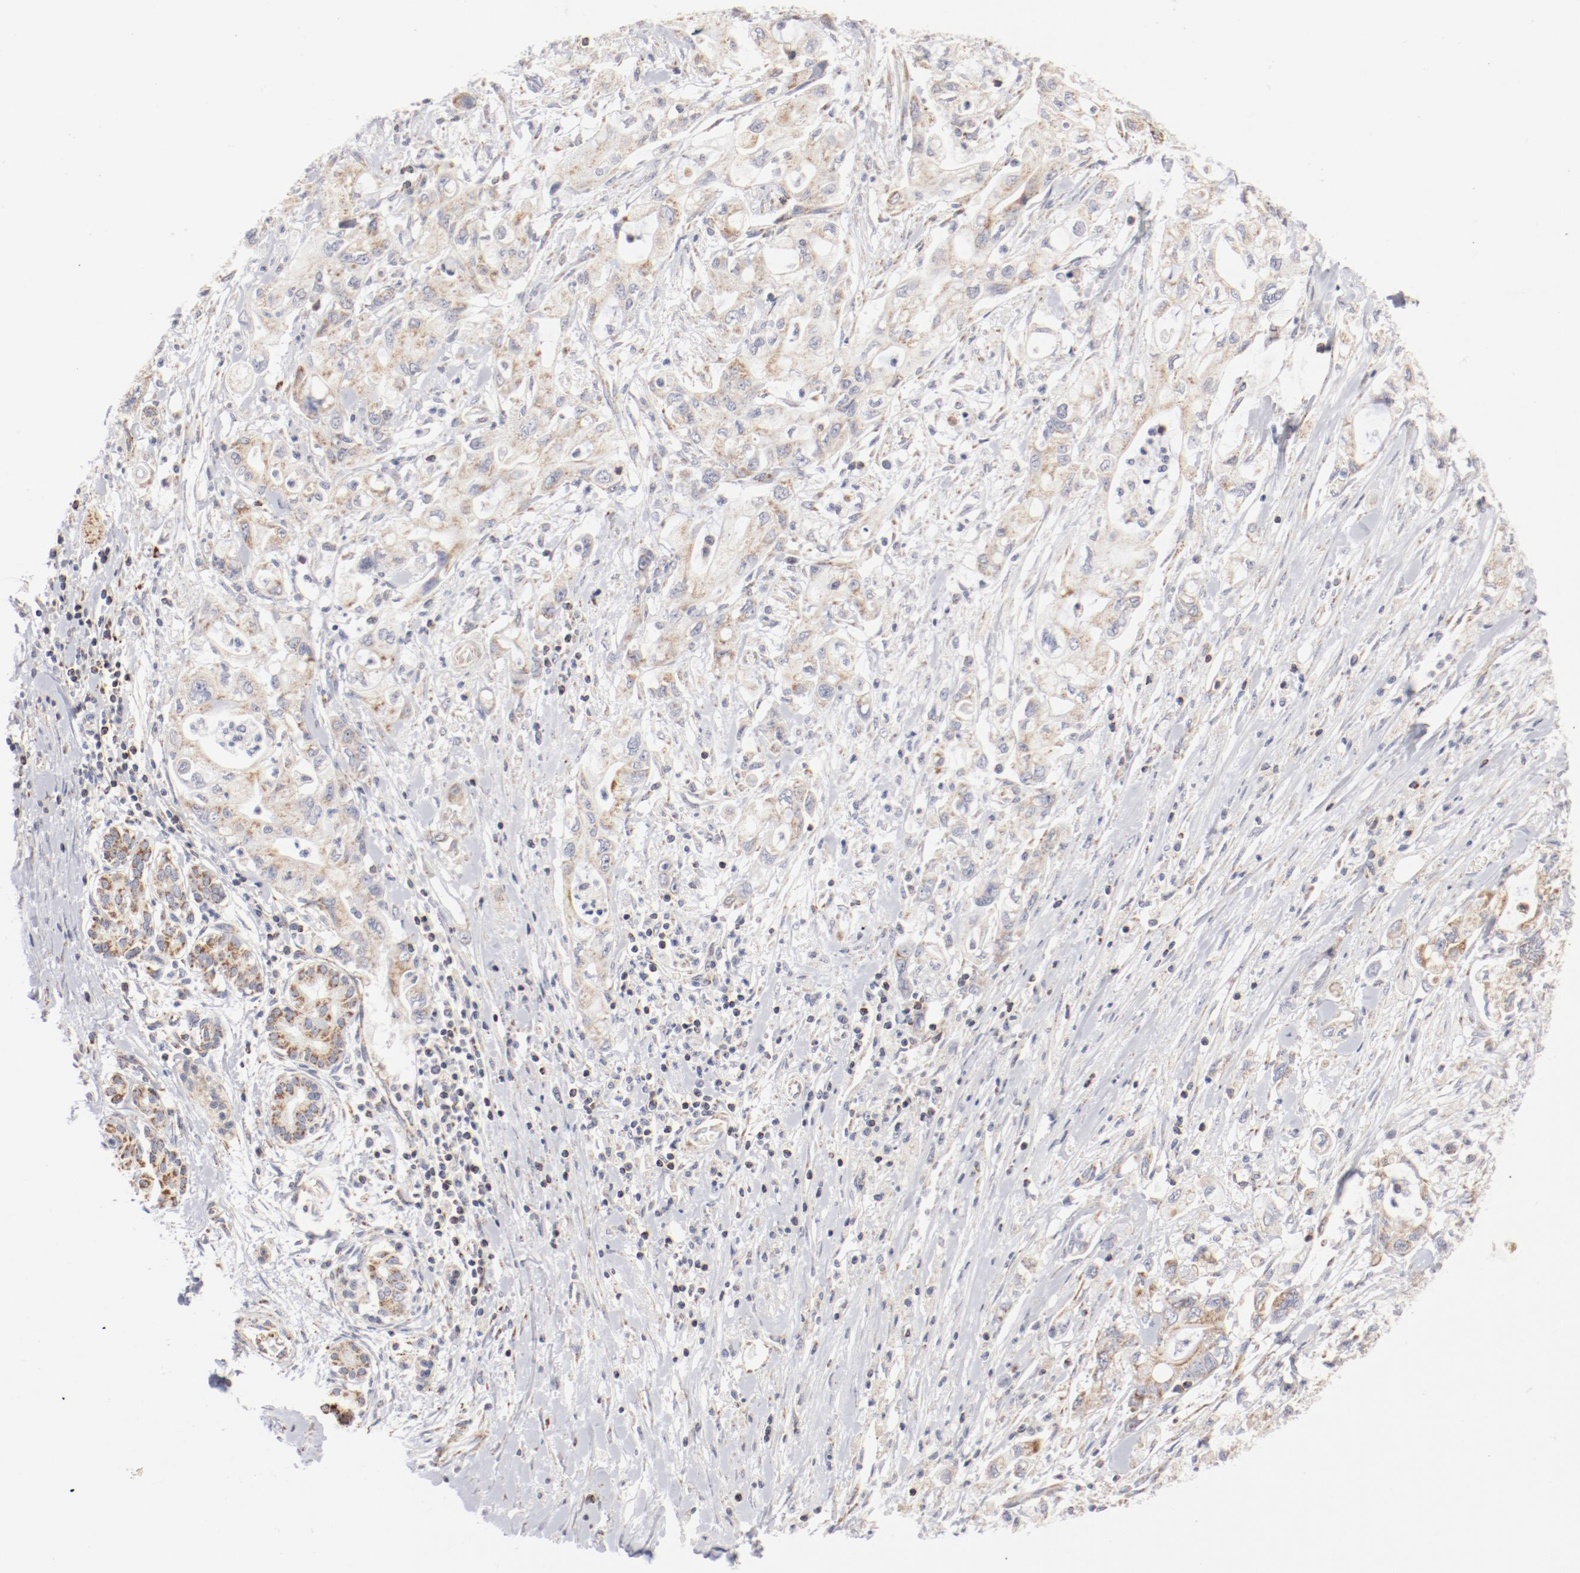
{"staining": {"intensity": "moderate", "quantity": ">75%", "location": "cytoplasmic/membranous"}, "tissue": "pancreatic cancer", "cell_type": "Tumor cells", "image_type": "cancer", "snomed": [{"axis": "morphology", "description": "Adenocarcinoma, NOS"}, {"axis": "topography", "description": "Pancreas"}], "caption": "Human pancreatic cancer stained with a brown dye demonstrates moderate cytoplasmic/membranous positive staining in approximately >75% of tumor cells.", "gene": "MRPL58", "patient": {"sex": "male", "age": 79}}